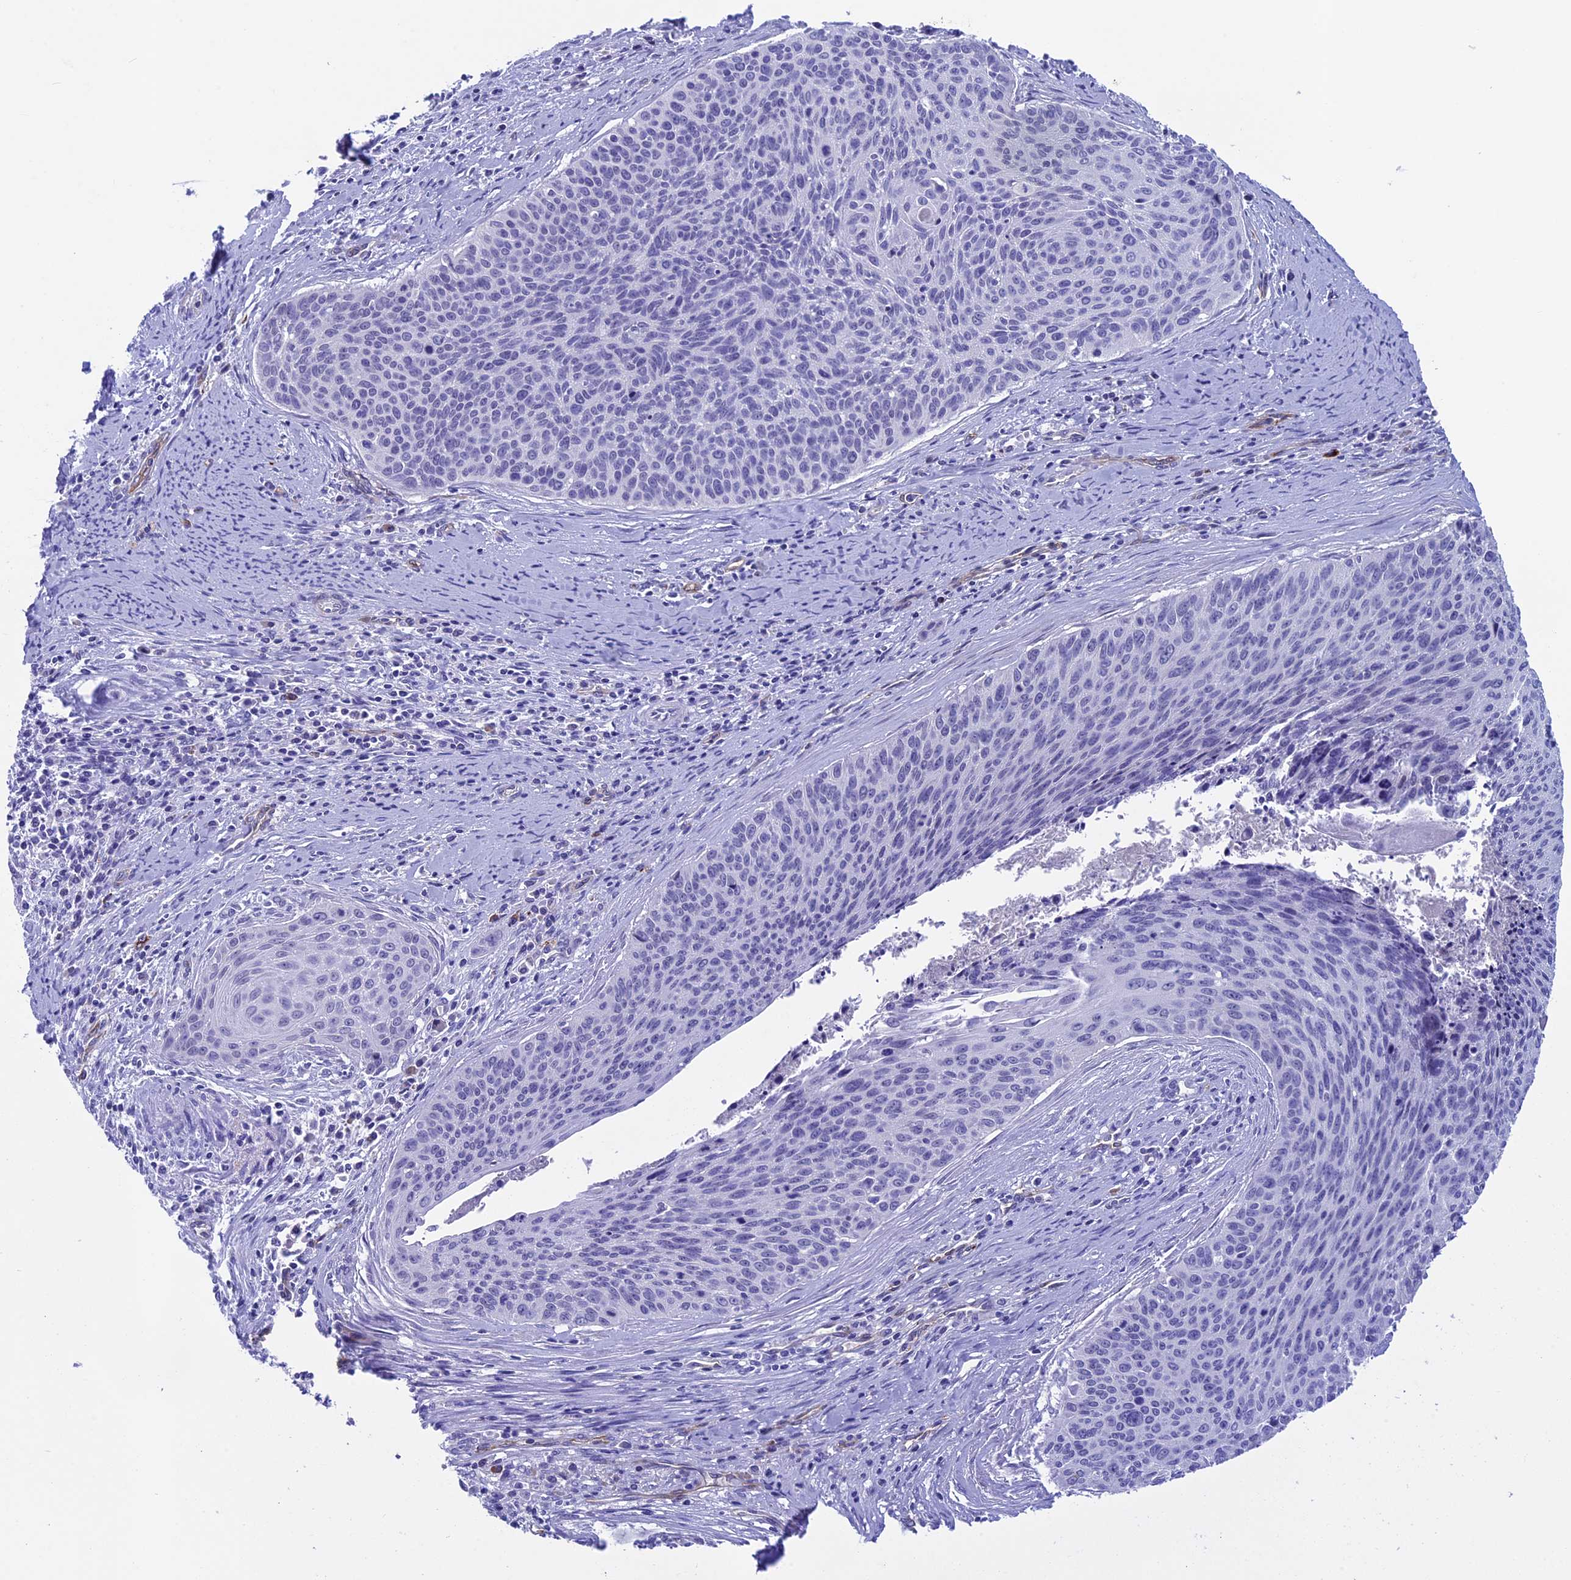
{"staining": {"intensity": "negative", "quantity": "none", "location": "none"}, "tissue": "cervical cancer", "cell_type": "Tumor cells", "image_type": "cancer", "snomed": [{"axis": "morphology", "description": "Squamous cell carcinoma, NOS"}, {"axis": "topography", "description": "Cervix"}], "caption": "Immunohistochemistry (IHC) photomicrograph of neoplastic tissue: cervical squamous cell carcinoma stained with DAB (3,3'-diaminobenzidine) displays no significant protein expression in tumor cells.", "gene": "INSYN1", "patient": {"sex": "female", "age": 55}}